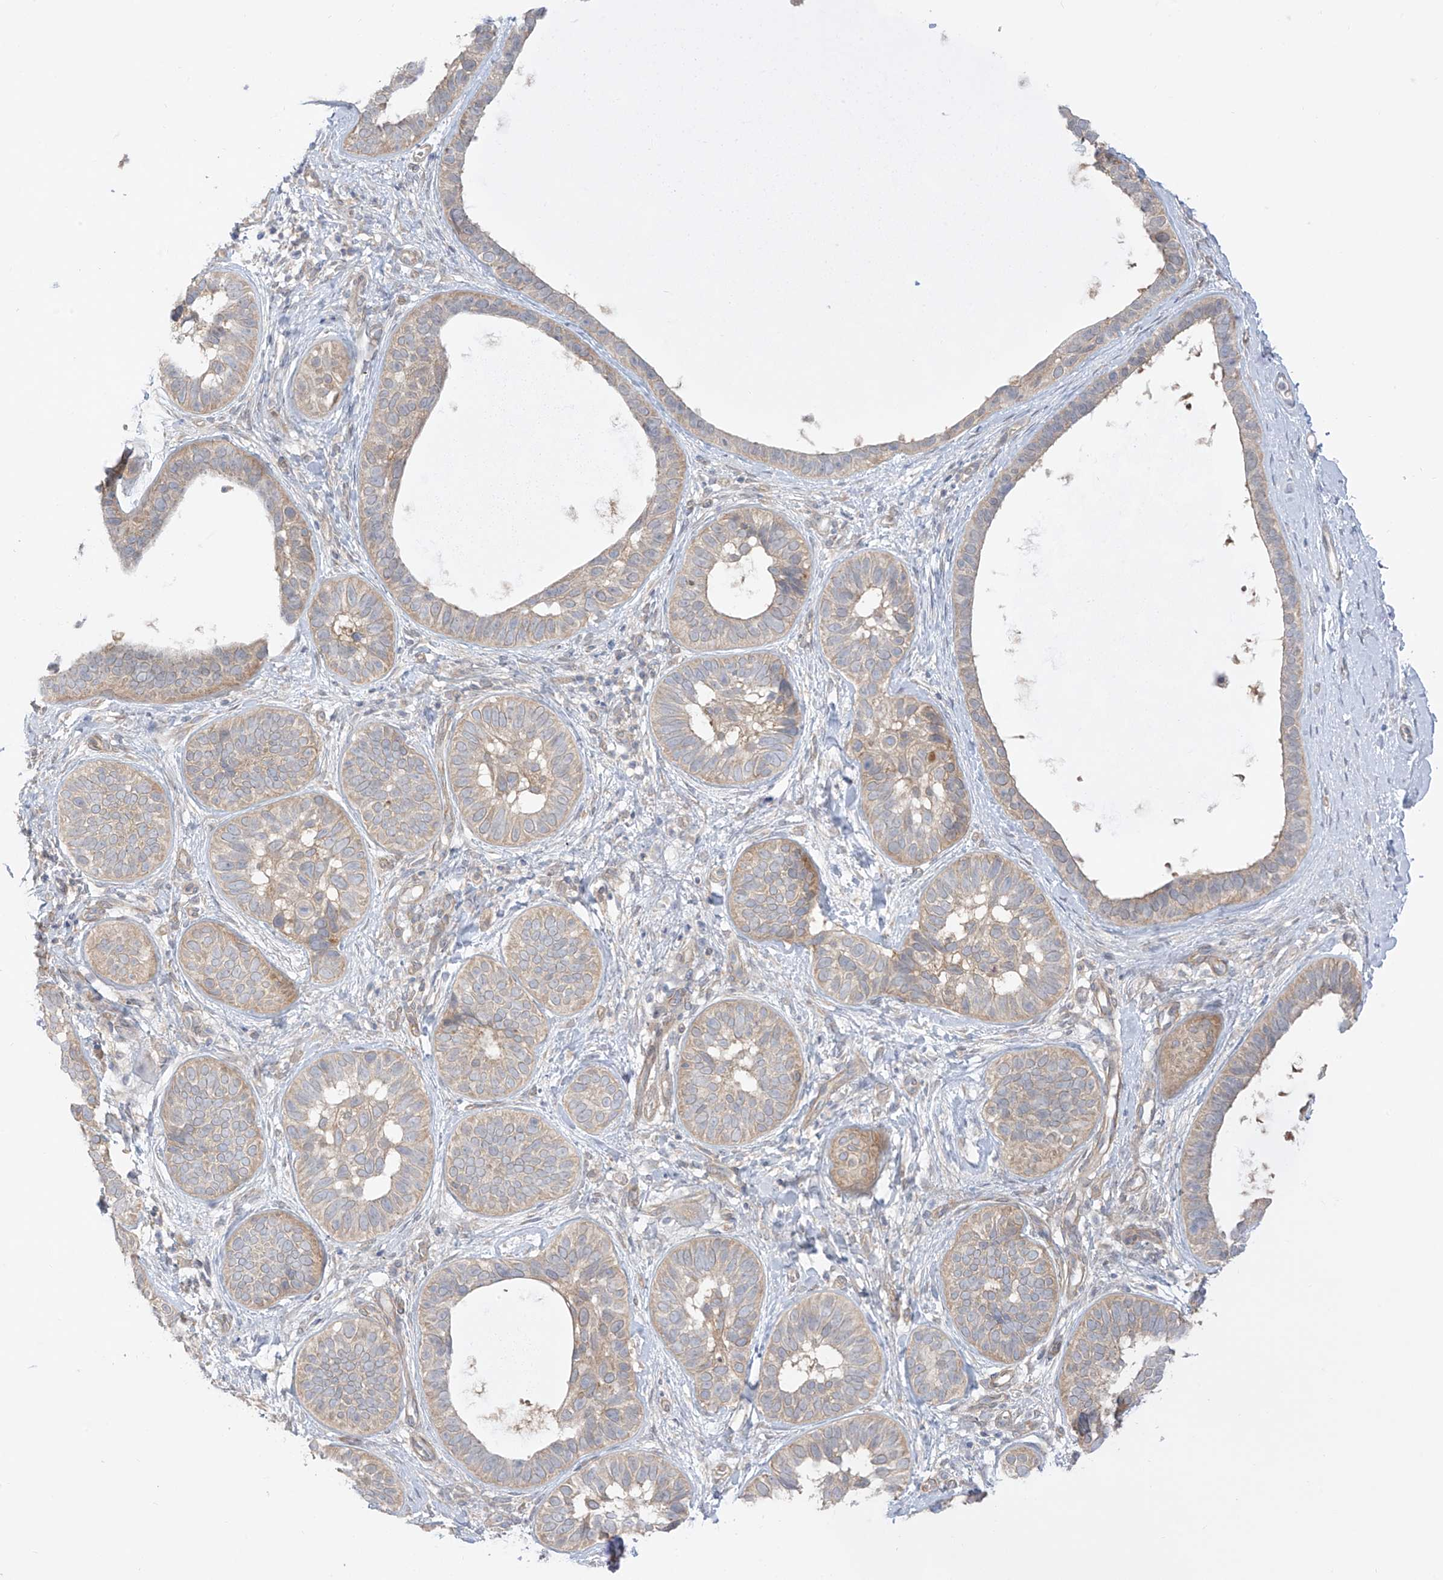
{"staining": {"intensity": "weak", "quantity": ">75%", "location": "cytoplasmic/membranous"}, "tissue": "skin cancer", "cell_type": "Tumor cells", "image_type": "cancer", "snomed": [{"axis": "morphology", "description": "Basal cell carcinoma"}, {"axis": "topography", "description": "Skin"}], "caption": "Immunohistochemical staining of skin basal cell carcinoma reveals low levels of weak cytoplasmic/membranous expression in approximately >75% of tumor cells.", "gene": "EIPR1", "patient": {"sex": "male", "age": 62}}